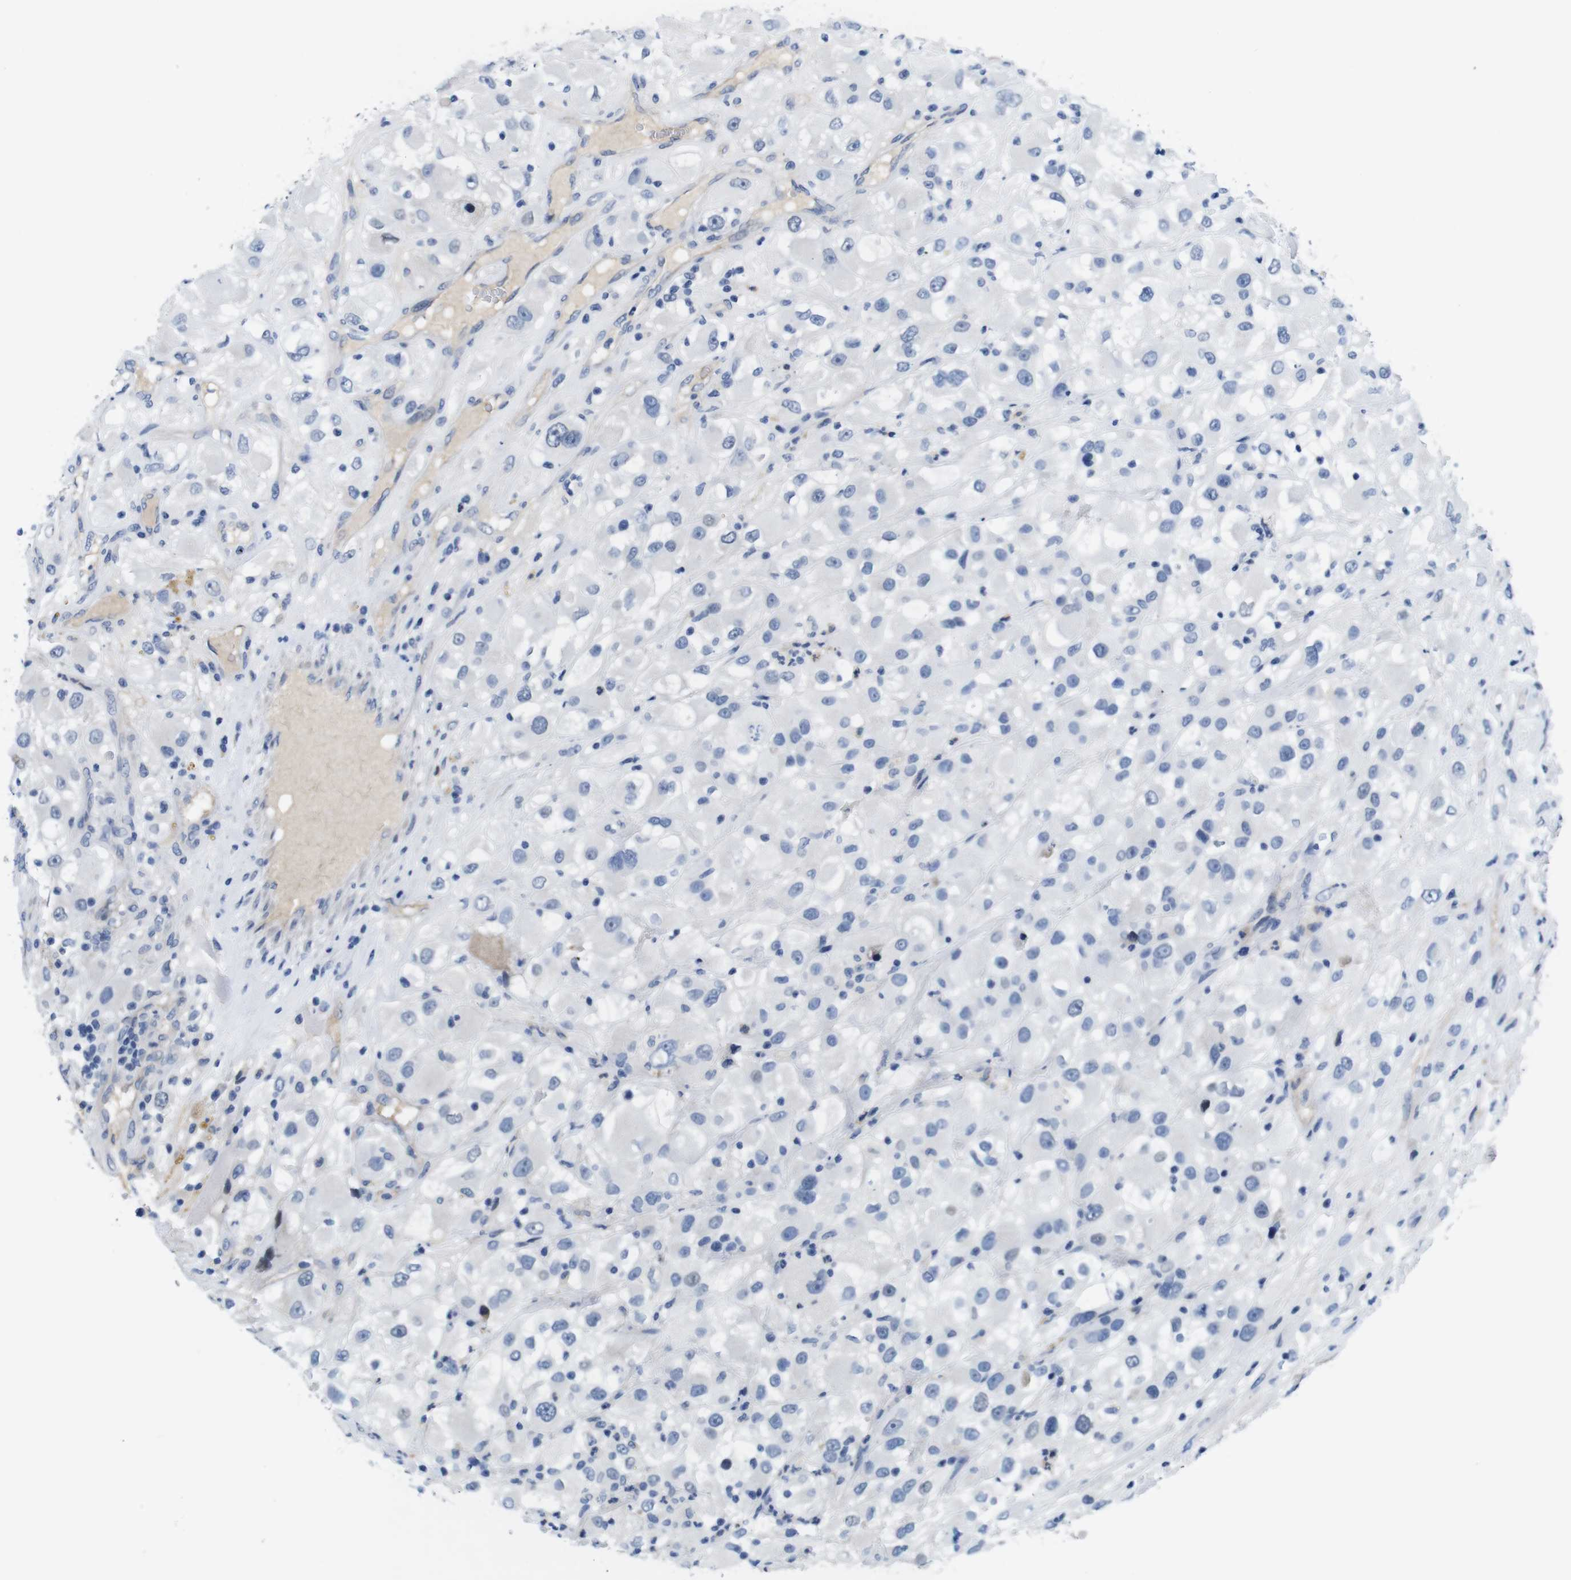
{"staining": {"intensity": "negative", "quantity": "none", "location": "none"}, "tissue": "renal cancer", "cell_type": "Tumor cells", "image_type": "cancer", "snomed": [{"axis": "morphology", "description": "Adenocarcinoma, NOS"}, {"axis": "topography", "description": "Kidney"}], "caption": "Immunohistochemistry of human renal cancer displays no positivity in tumor cells.", "gene": "C1RL", "patient": {"sex": "female", "age": 52}}